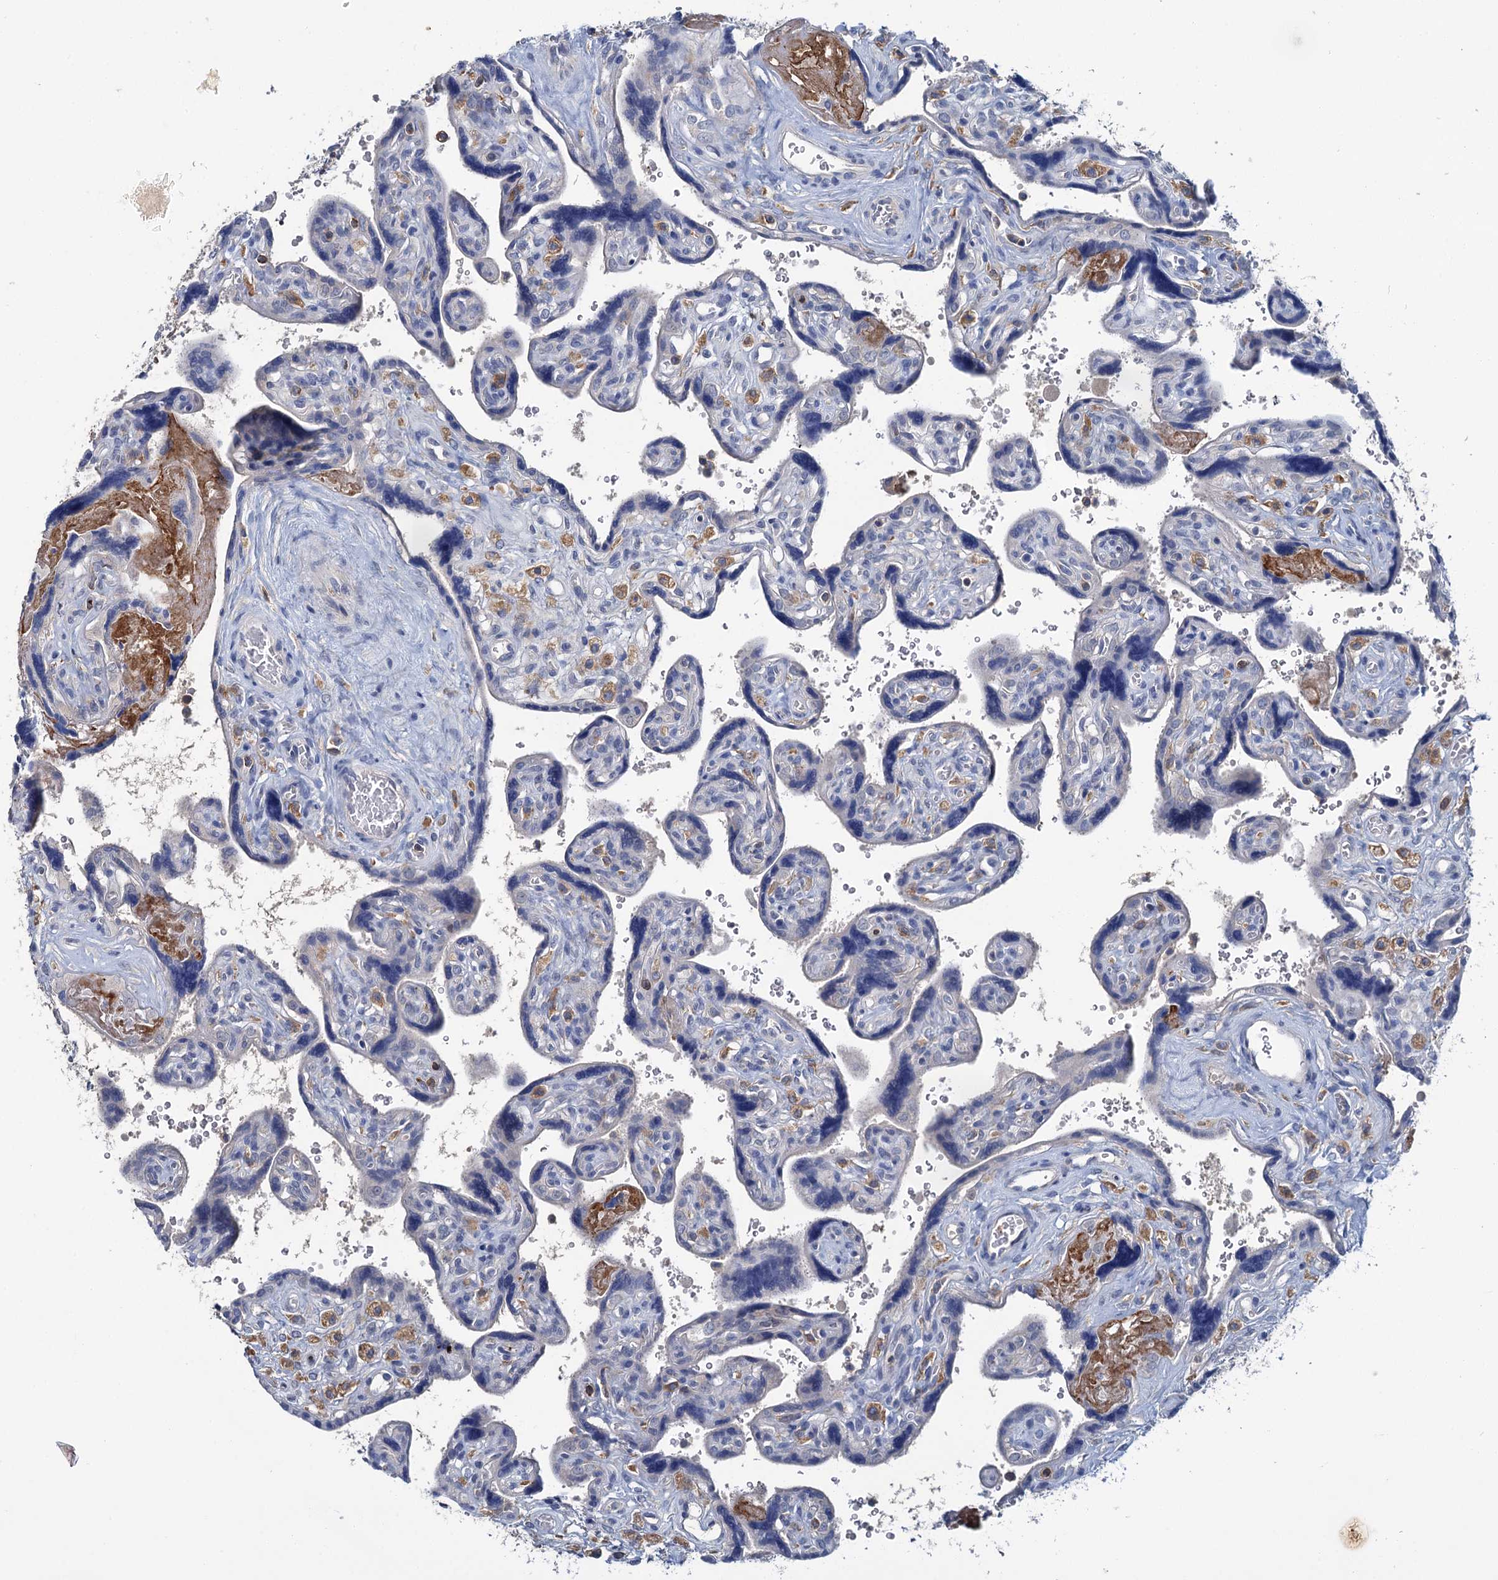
{"staining": {"intensity": "negative", "quantity": "none", "location": "none"}, "tissue": "placenta", "cell_type": "Trophoblastic cells", "image_type": "normal", "snomed": [{"axis": "morphology", "description": "Normal tissue, NOS"}, {"axis": "topography", "description": "Placenta"}], "caption": "The photomicrograph shows no significant expression in trophoblastic cells of placenta.", "gene": "FGFR2", "patient": {"sex": "female", "age": 39}}